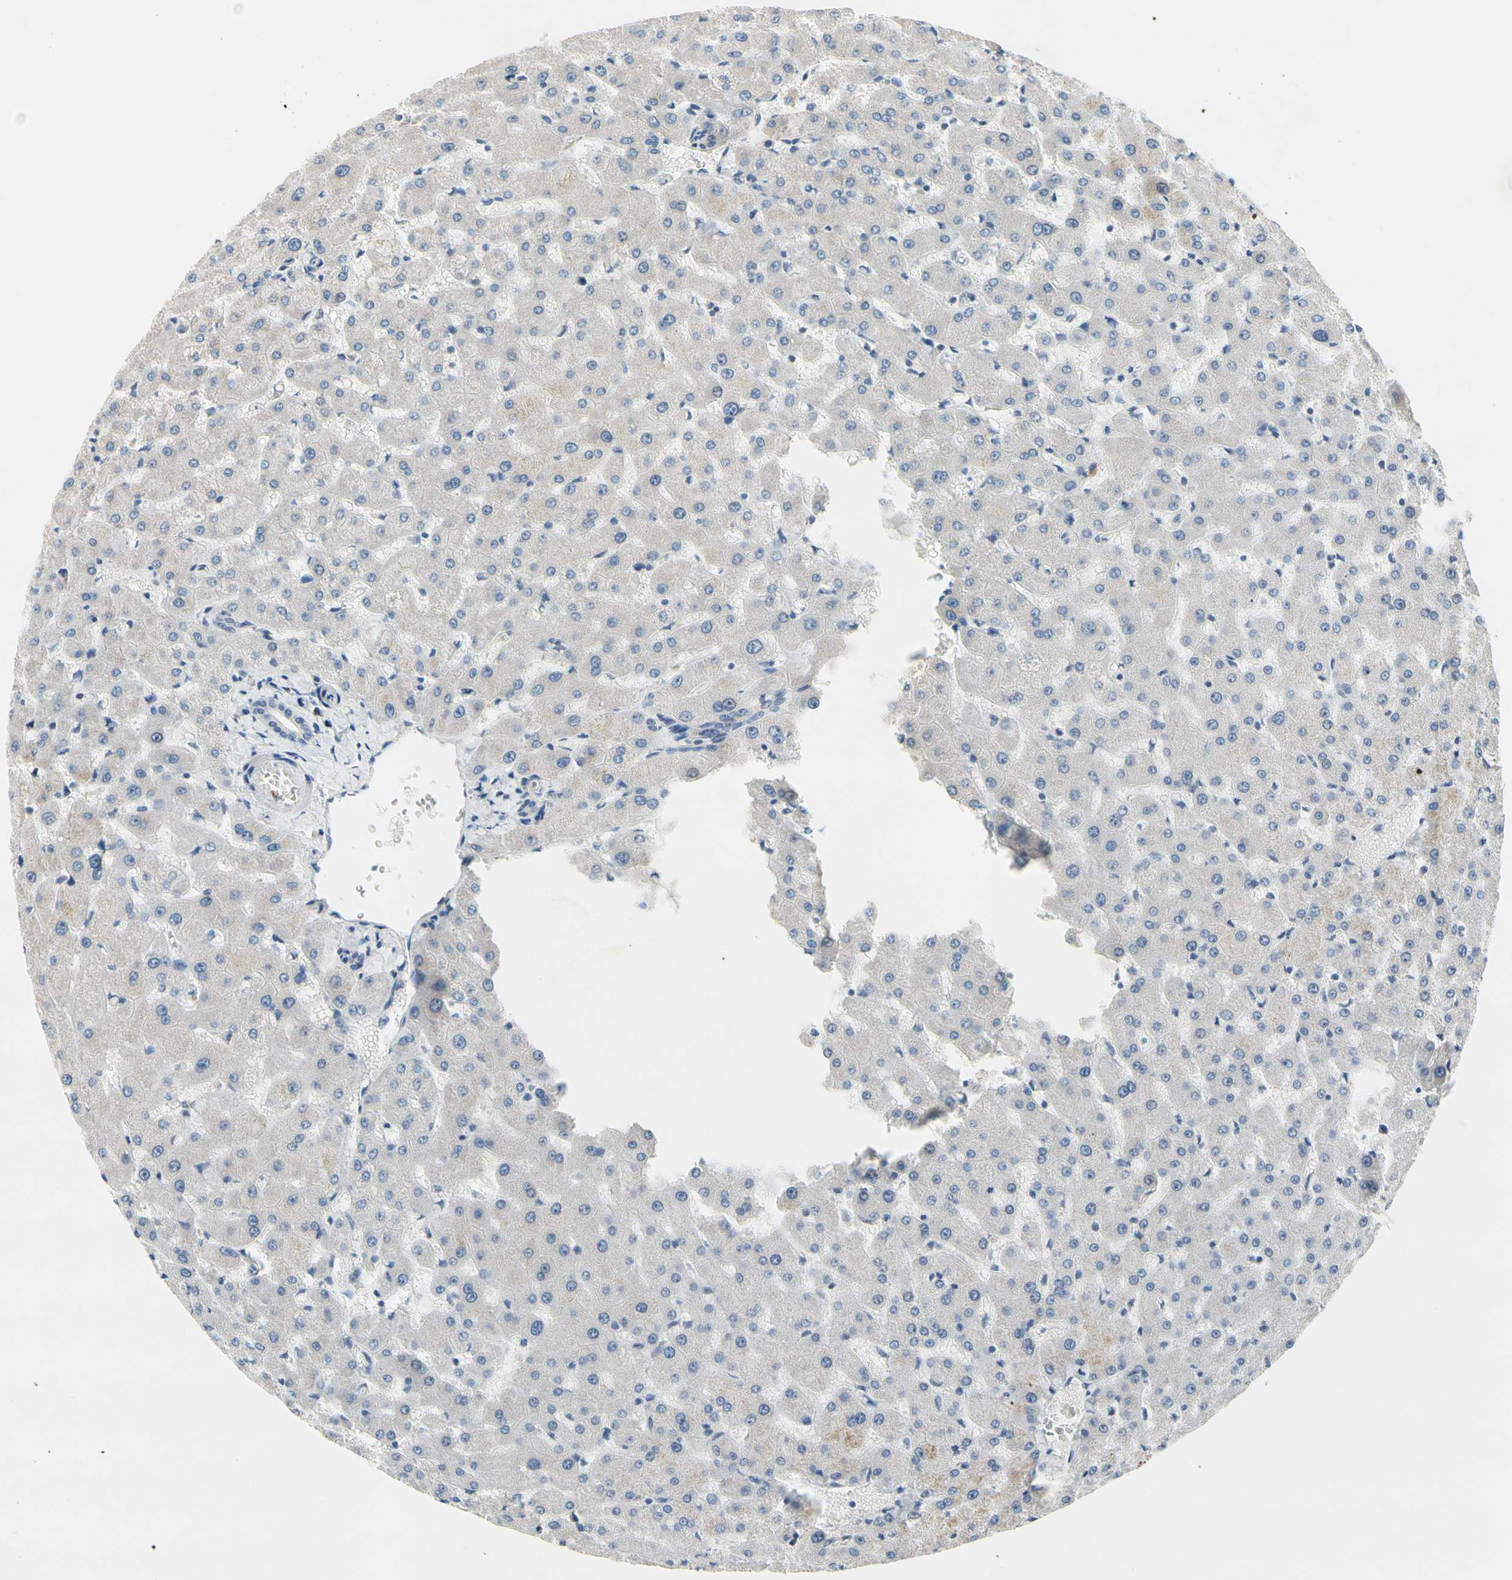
{"staining": {"intensity": "negative", "quantity": "none", "location": "none"}, "tissue": "liver", "cell_type": "Cholangiocytes", "image_type": "normal", "snomed": [{"axis": "morphology", "description": "Normal tissue, NOS"}, {"axis": "topography", "description": "Liver"}], "caption": "Immunohistochemistry image of unremarkable liver: liver stained with DAB (3,3'-diaminobenzidine) shows no significant protein positivity in cholangiocytes.", "gene": "CKAP2", "patient": {"sex": "female", "age": 63}}